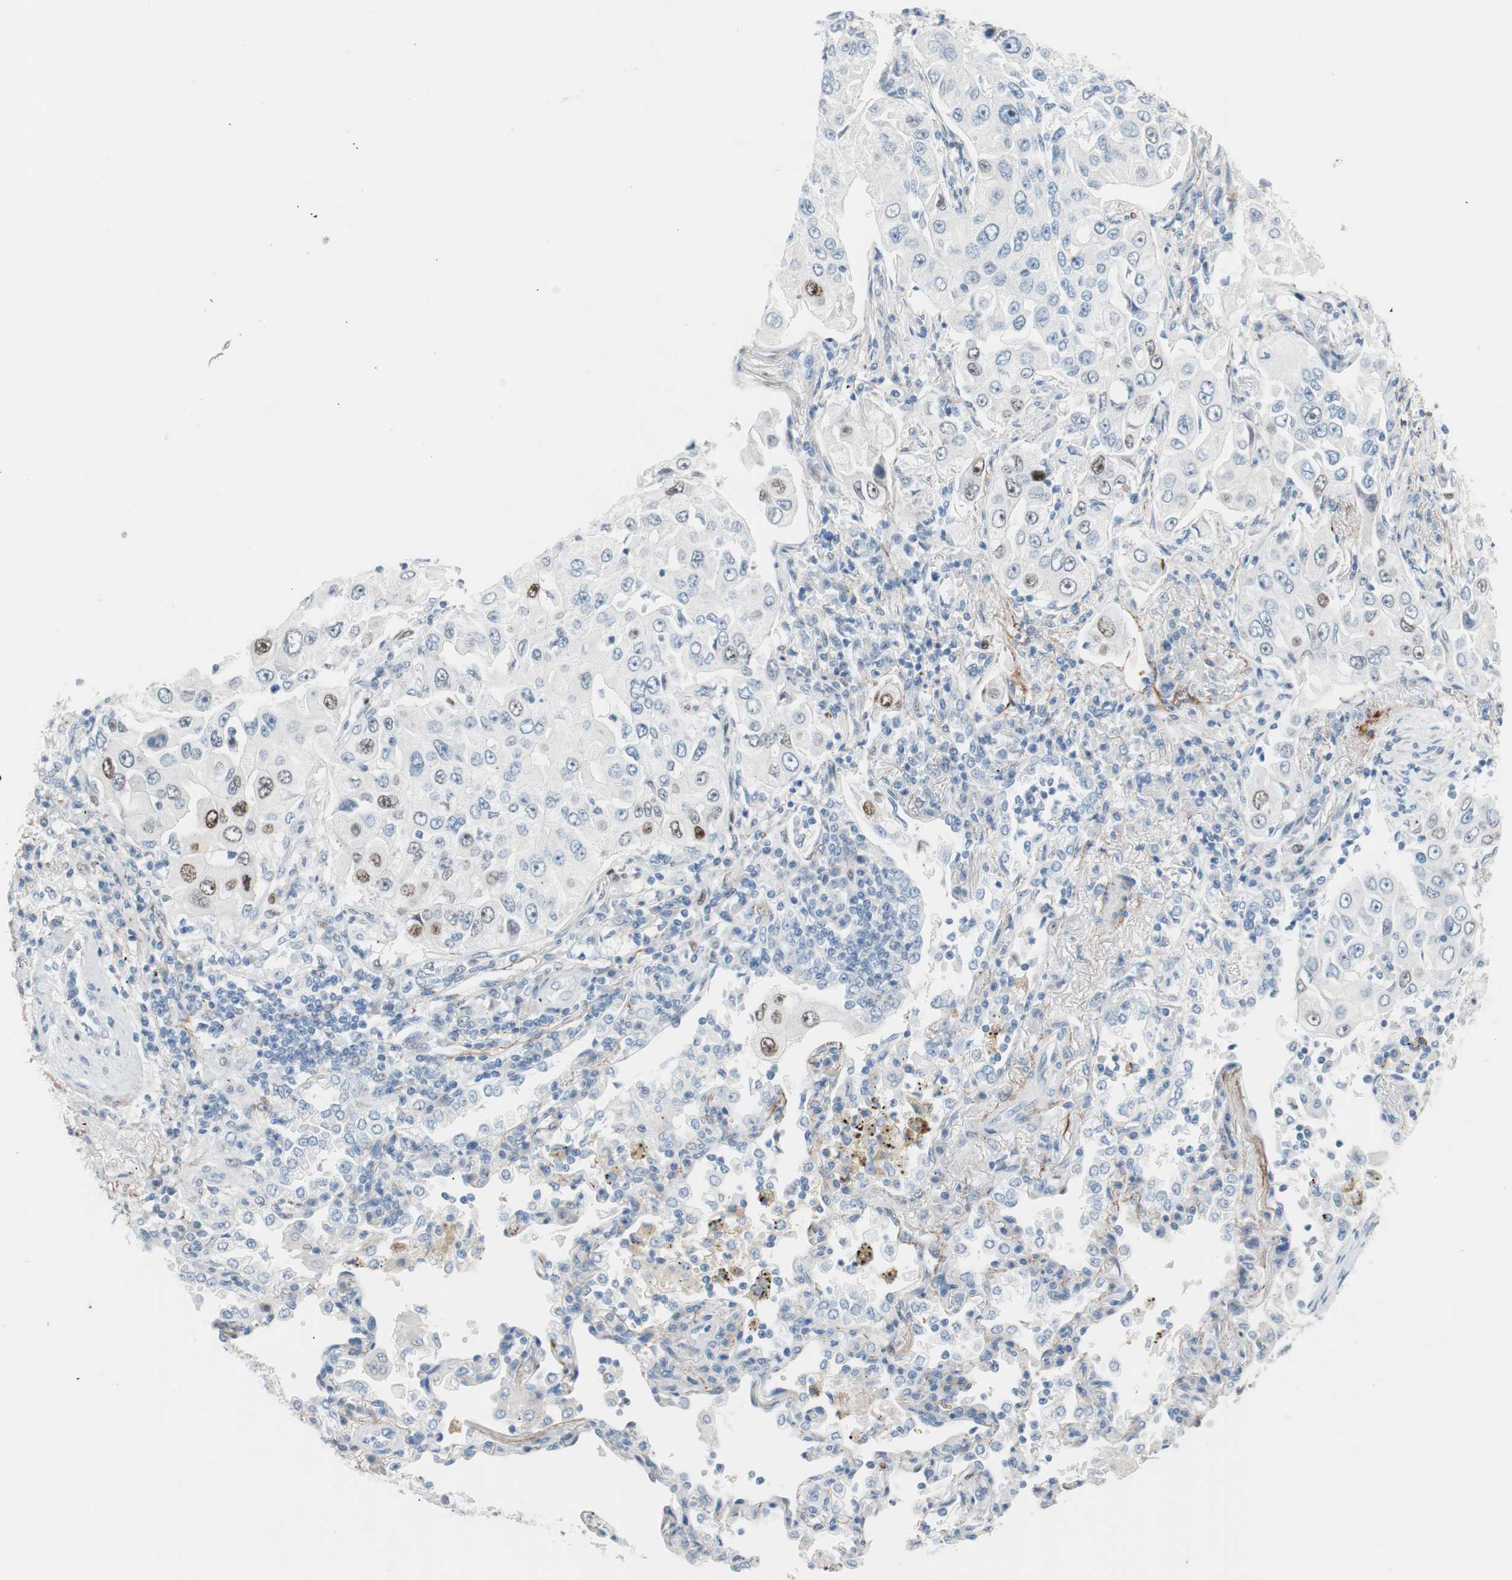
{"staining": {"intensity": "moderate", "quantity": "<25%", "location": "nuclear"}, "tissue": "lung cancer", "cell_type": "Tumor cells", "image_type": "cancer", "snomed": [{"axis": "morphology", "description": "Adenocarcinoma, NOS"}, {"axis": "topography", "description": "Lung"}], "caption": "Adenocarcinoma (lung) was stained to show a protein in brown. There is low levels of moderate nuclear positivity in about <25% of tumor cells. (Stains: DAB in brown, nuclei in blue, Microscopy: brightfield microscopy at high magnification).", "gene": "FOSL1", "patient": {"sex": "male", "age": 84}}